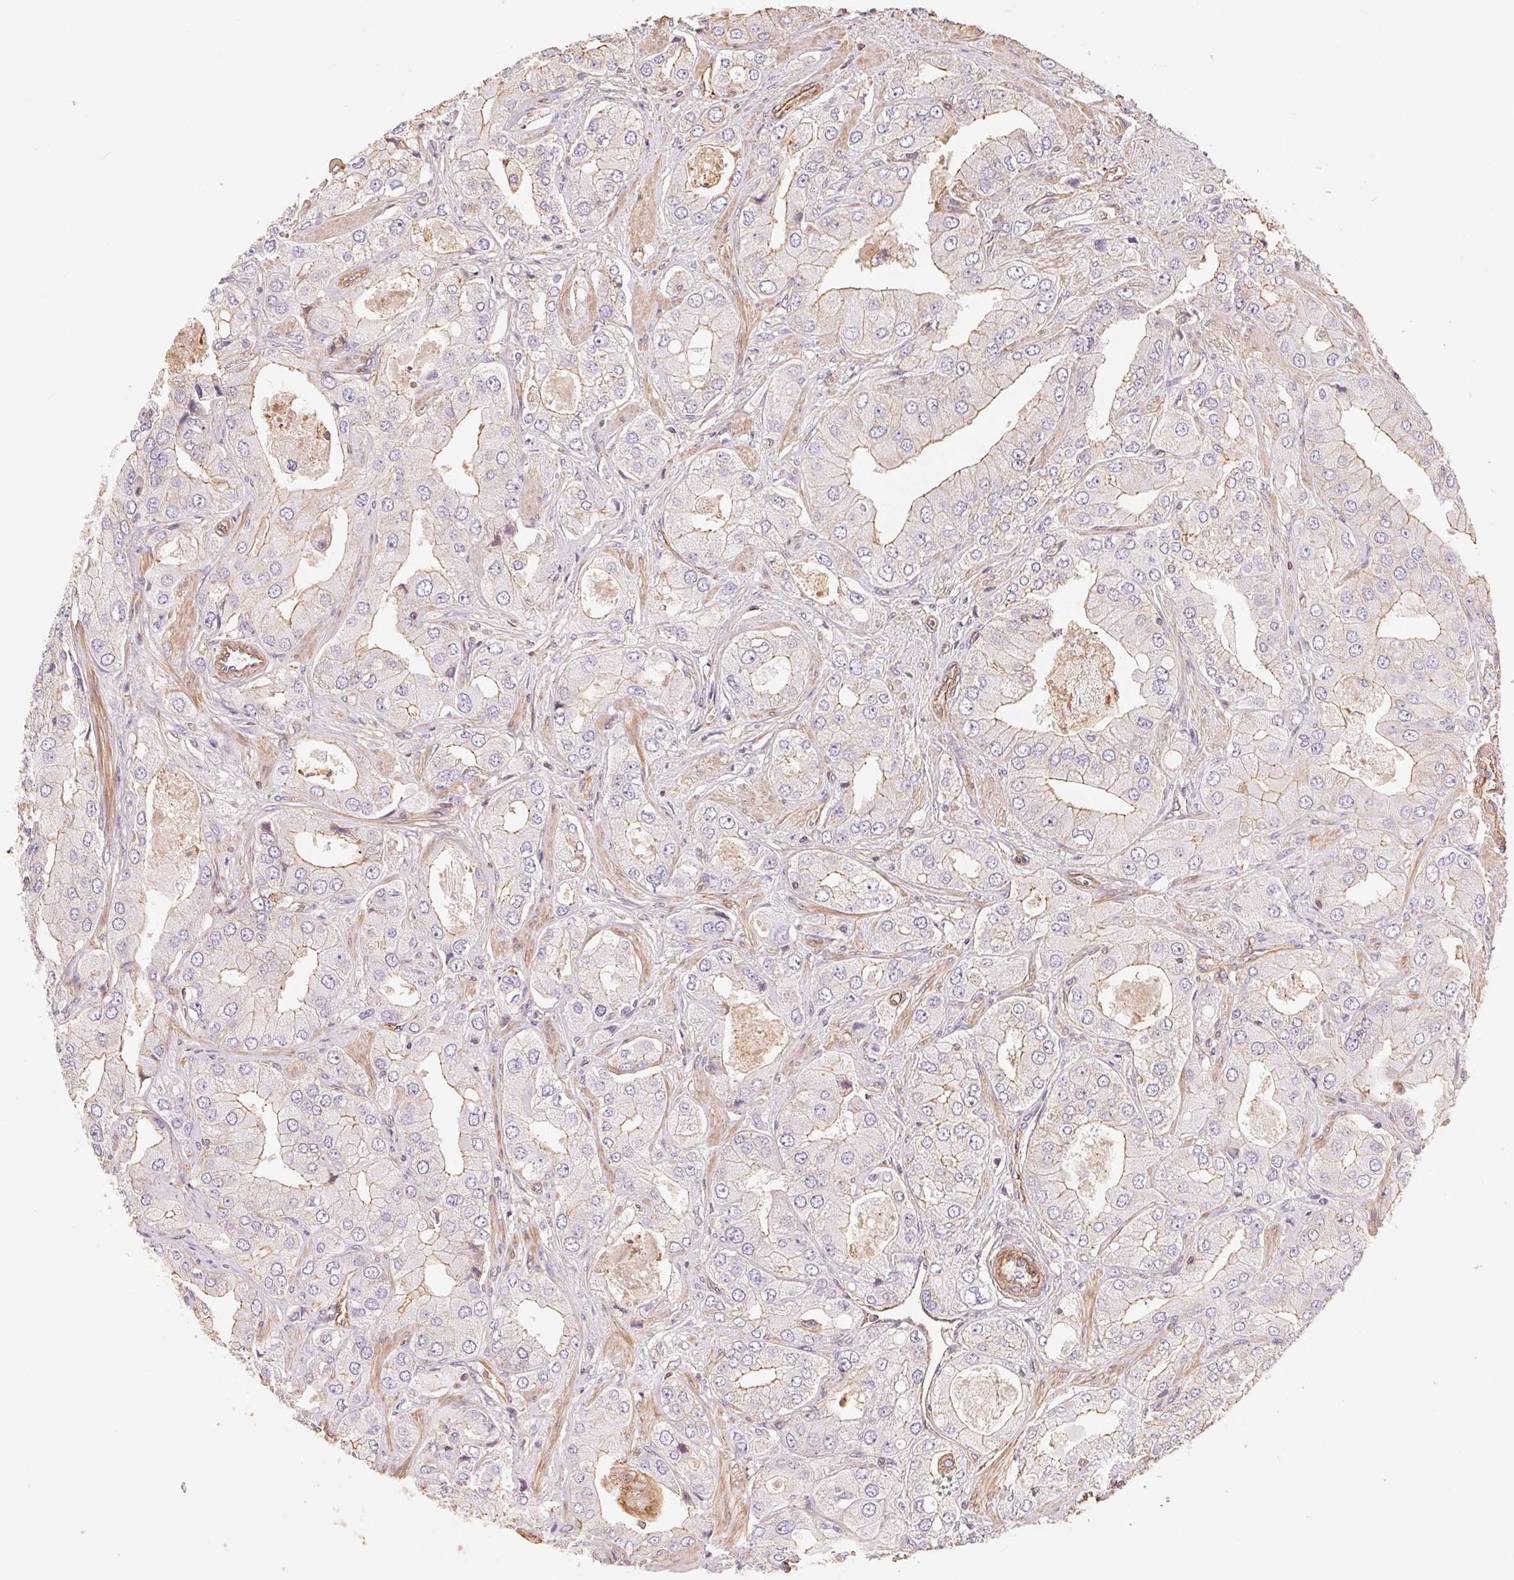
{"staining": {"intensity": "weak", "quantity": "<25%", "location": "cytoplasmic/membranous"}, "tissue": "prostate cancer", "cell_type": "Tumor cells", "image_type": "cancer", "snomed": [{"axis": "morphology", "description": "Adenocarcinoma, Low grade"}, {"axis": "topography", "description": "Prostate"}], "caption": "An image of low-grade adenocarcinoma (prostate) stained for a protein demonstrates no brown staining in tumor cells.", "gene": "FRAS1", "patient": {"sex": "male", "age": 60}}